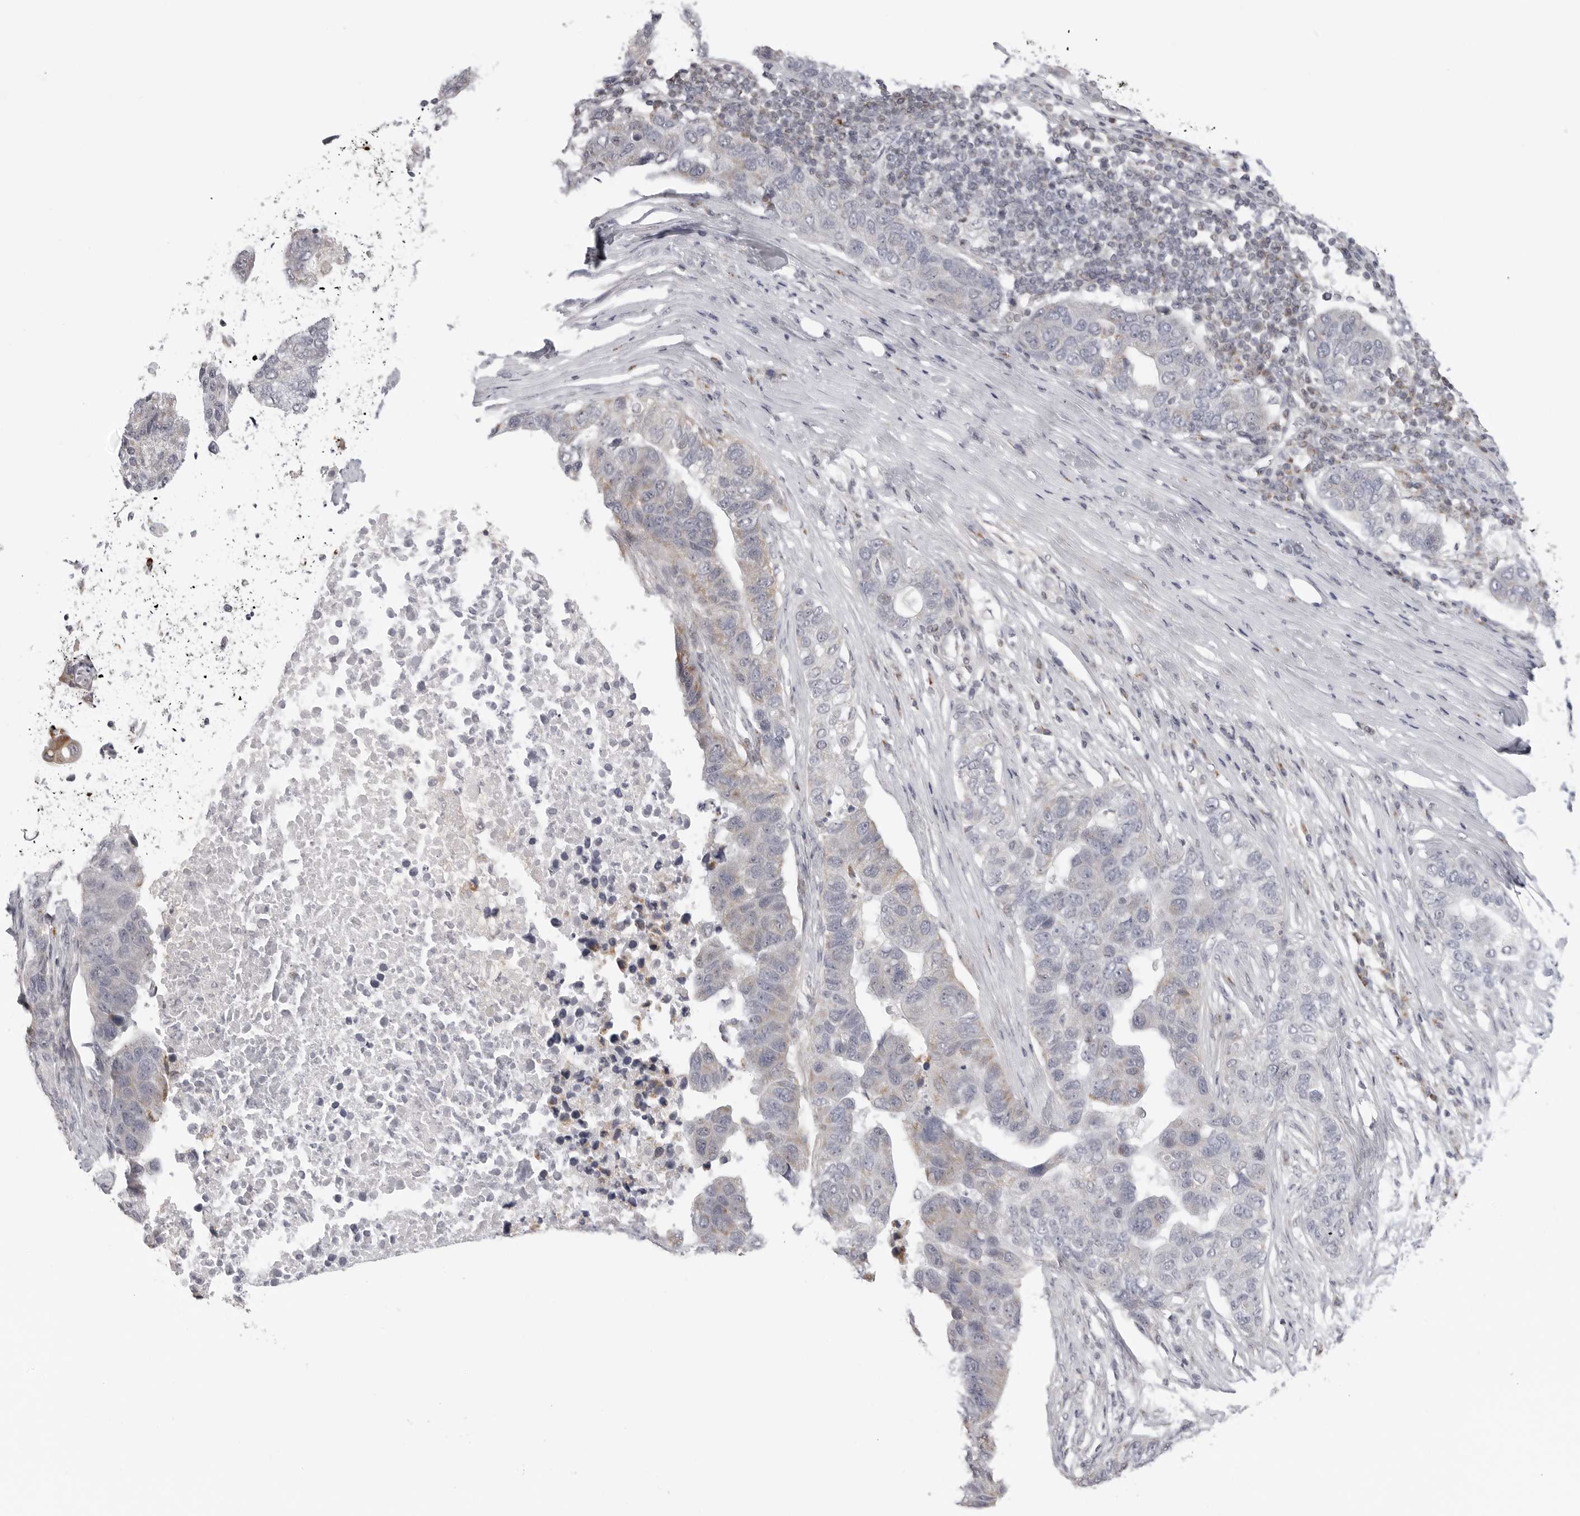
{"staining": {"intensity": "negative", "quantity": "none", "location": "none"}, "tissue": "pancreatic cancer", "cell_type": "Tumor cells", "image_type": "cancer", "snomed": [{"axis": "morphology", "description": "Adenocarcinoma, NOS"}, {"axis": "topography", "description": "Pancreas"}], "caption": "IHC image of human pancreatic cancer (adenocarcinoma) stained for a protein (brown), which displays no expression in tumor cells.", "gene": "MAP7D1", "patient": {"sex": "female", "age": 61}}